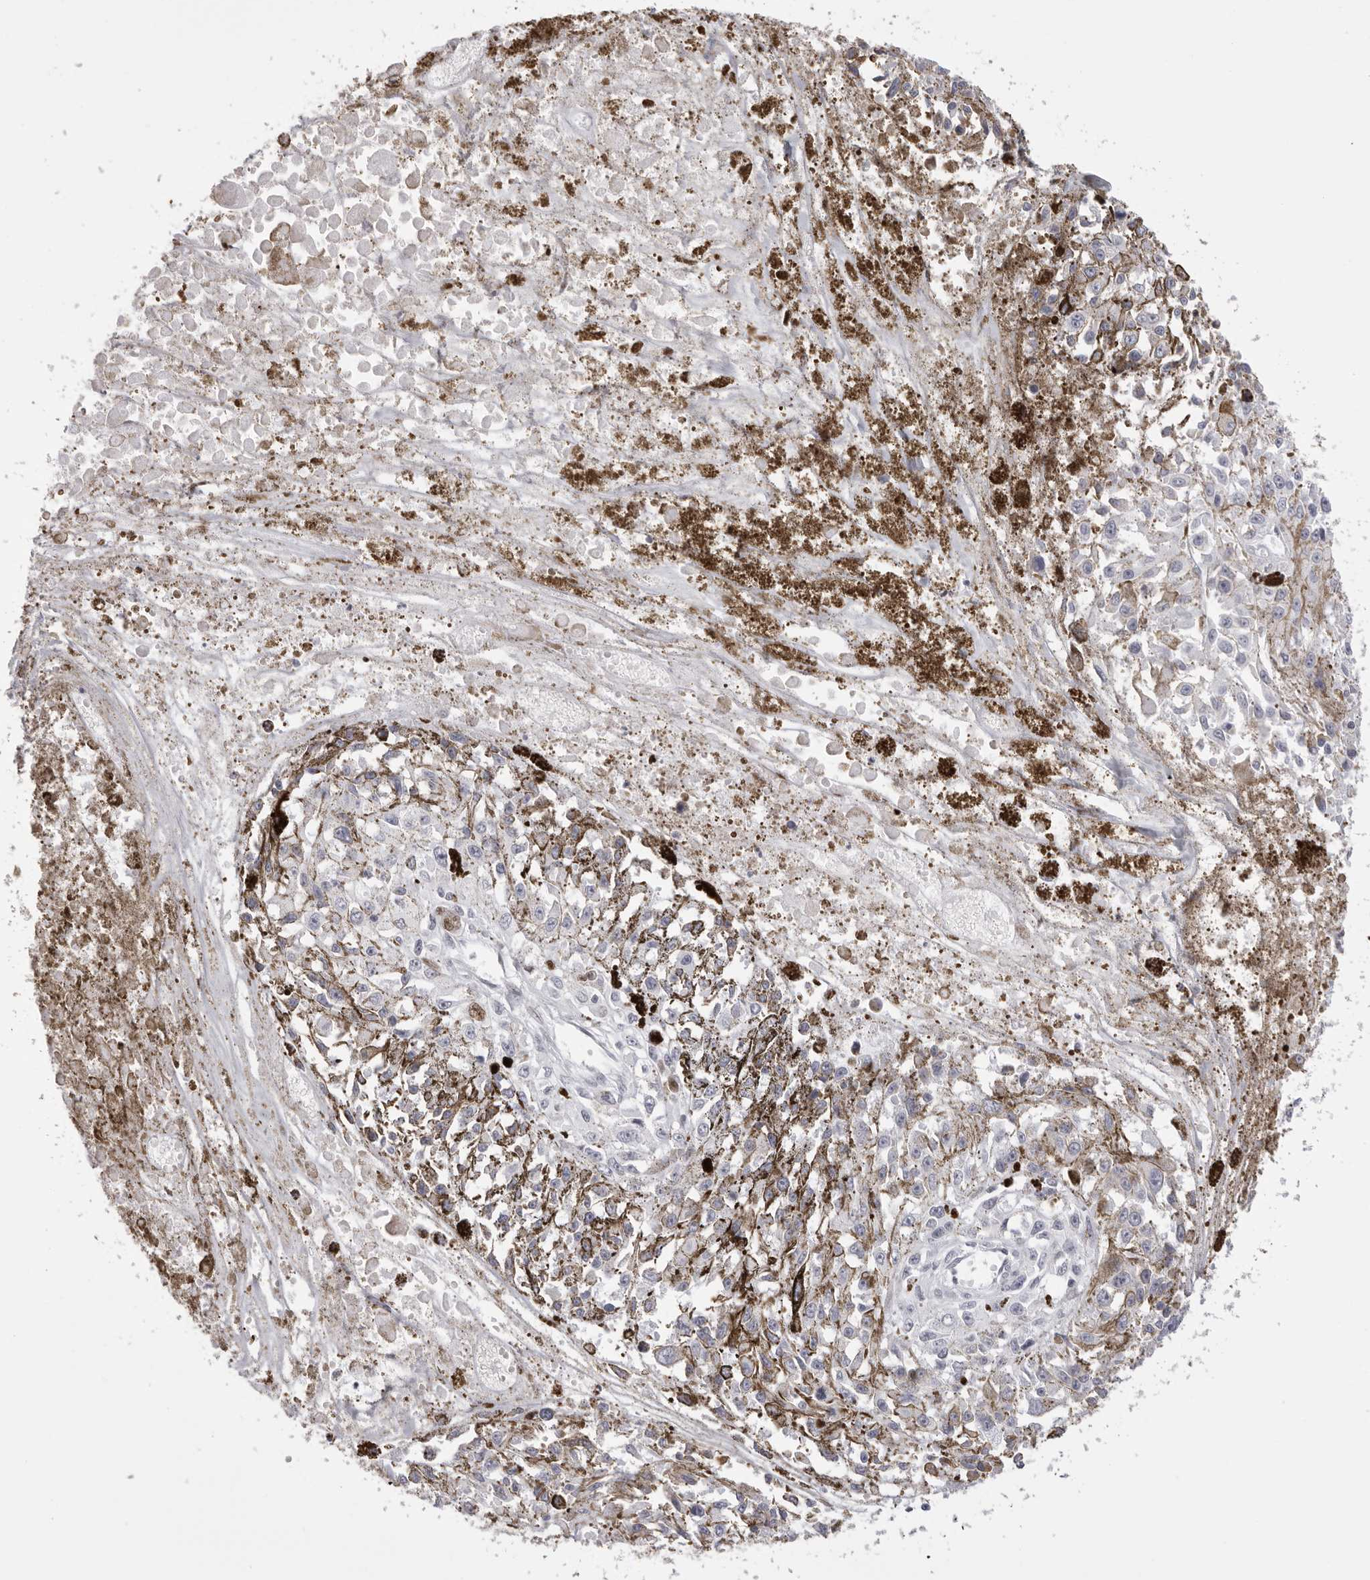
{"staining": {"intensity": "negative", "quantity": "none", "location": "none"}, "tissue": "melanoma", "cell_type": "Tumor cells", "image_type": "cancer", "snomed": [{"axis": "morphology", "description": "Malignant melanoma, Metastatic site"}, {"axis": "topography", "description": "Lymph node"}], "caption": "The immunohistochemistry (IHC) micrograph has no significant expression in tumor cells of melanoma tissue.", "gene": "MAFK", "patient": {"sex": "male", "age": 59}}